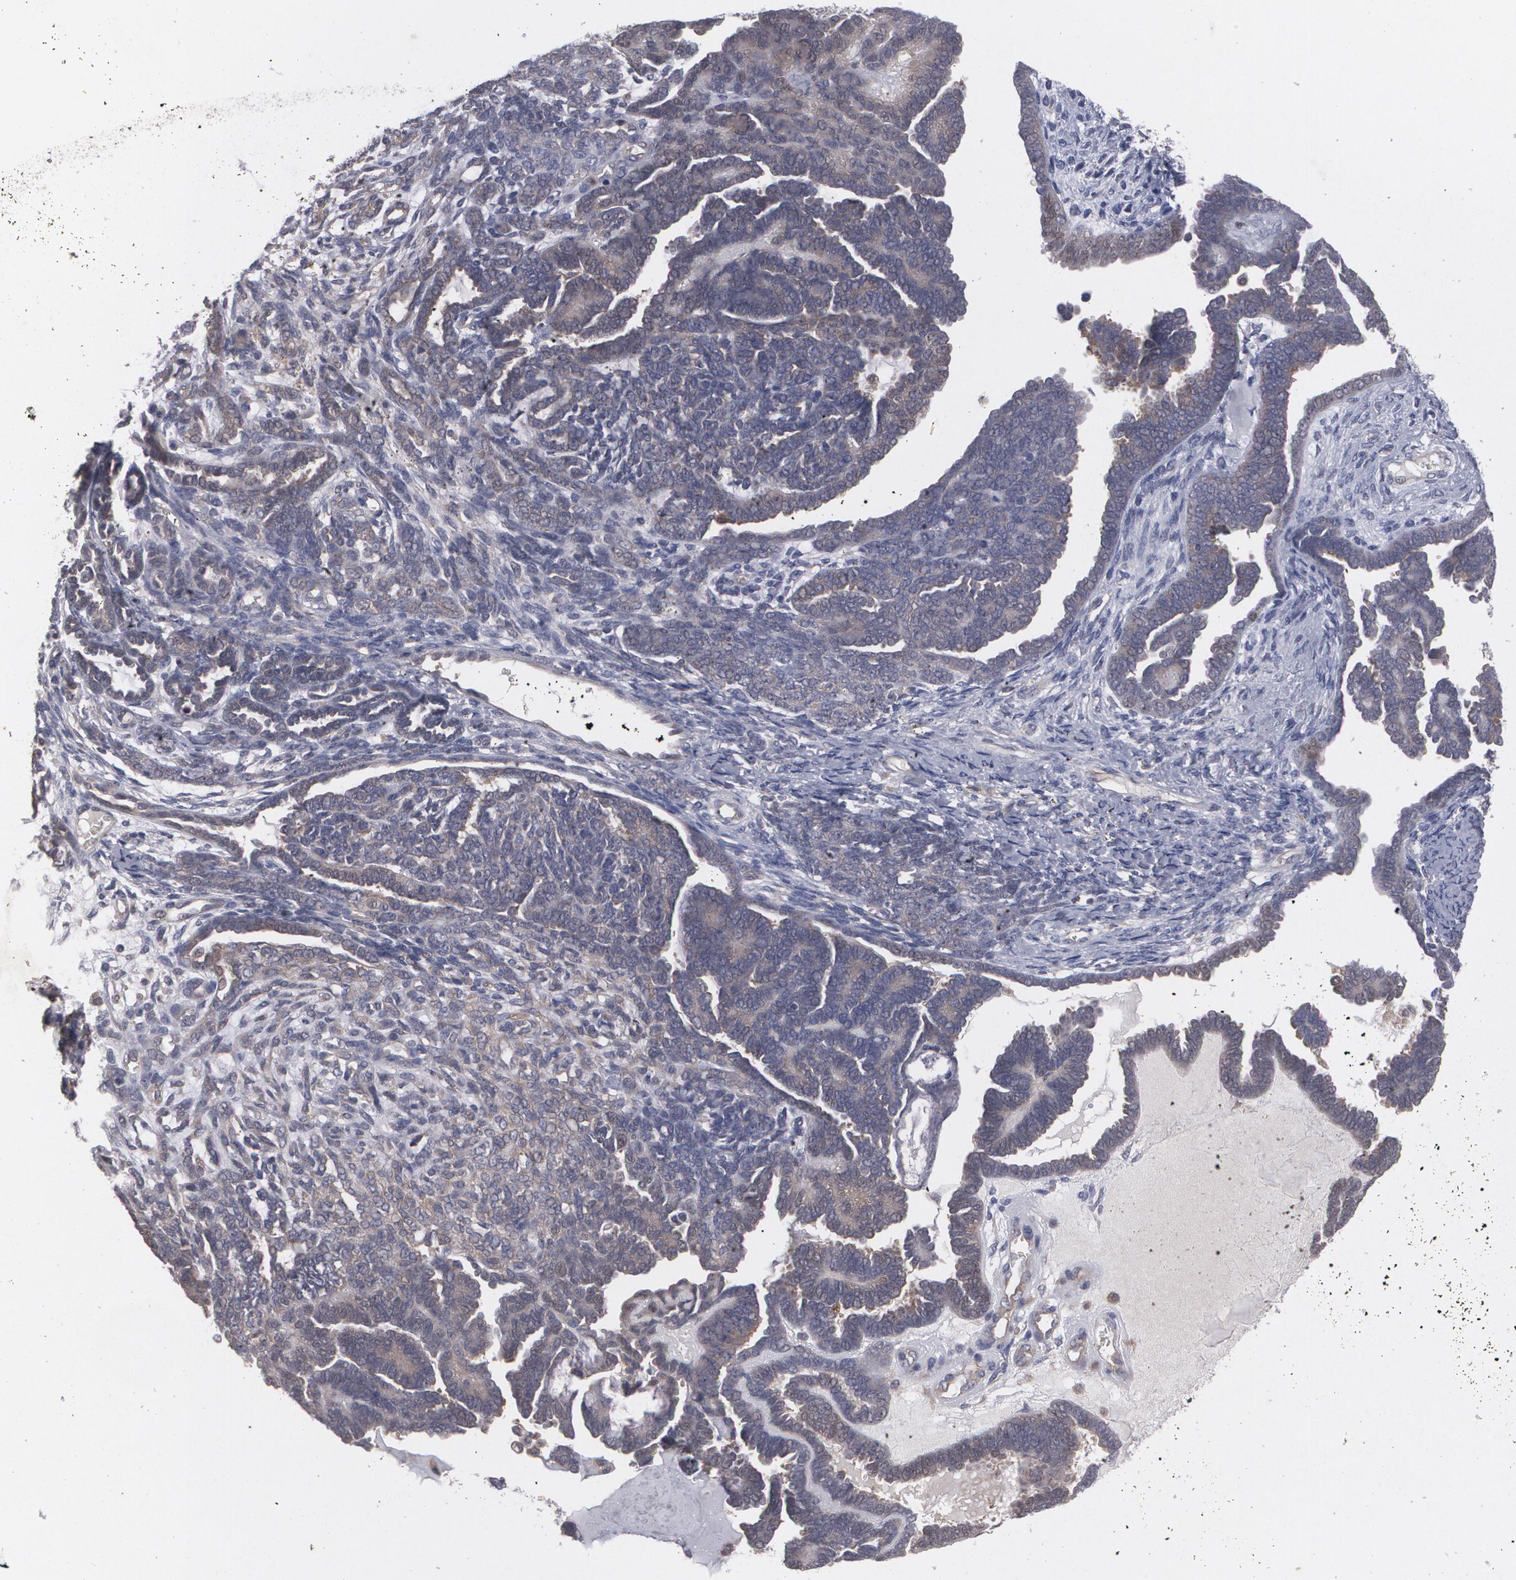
{"staining": {"intensity": "weak", "quantity": "<25%", "location": "cytoplasmic/membranous"}, "tissue": "endometrial cancer", "cell_type": "Tumor cells", "image_type": "cancer", "snomed": [{"axis": "morphology", "description": "Neoplasm, malignant, NOS"}, {"axis": "topography", "description": "Endometrium"}], "caption": "Immunohistochemistry (IHC) histopathology image of neoplastic tissue: human endometrial cancer stained with DAB (3,3'-diaminobenzidine) reveals no significant protein expression in tumor cells.", "gene": "HTT", "patient": {"sex": "female", "age": 74}}